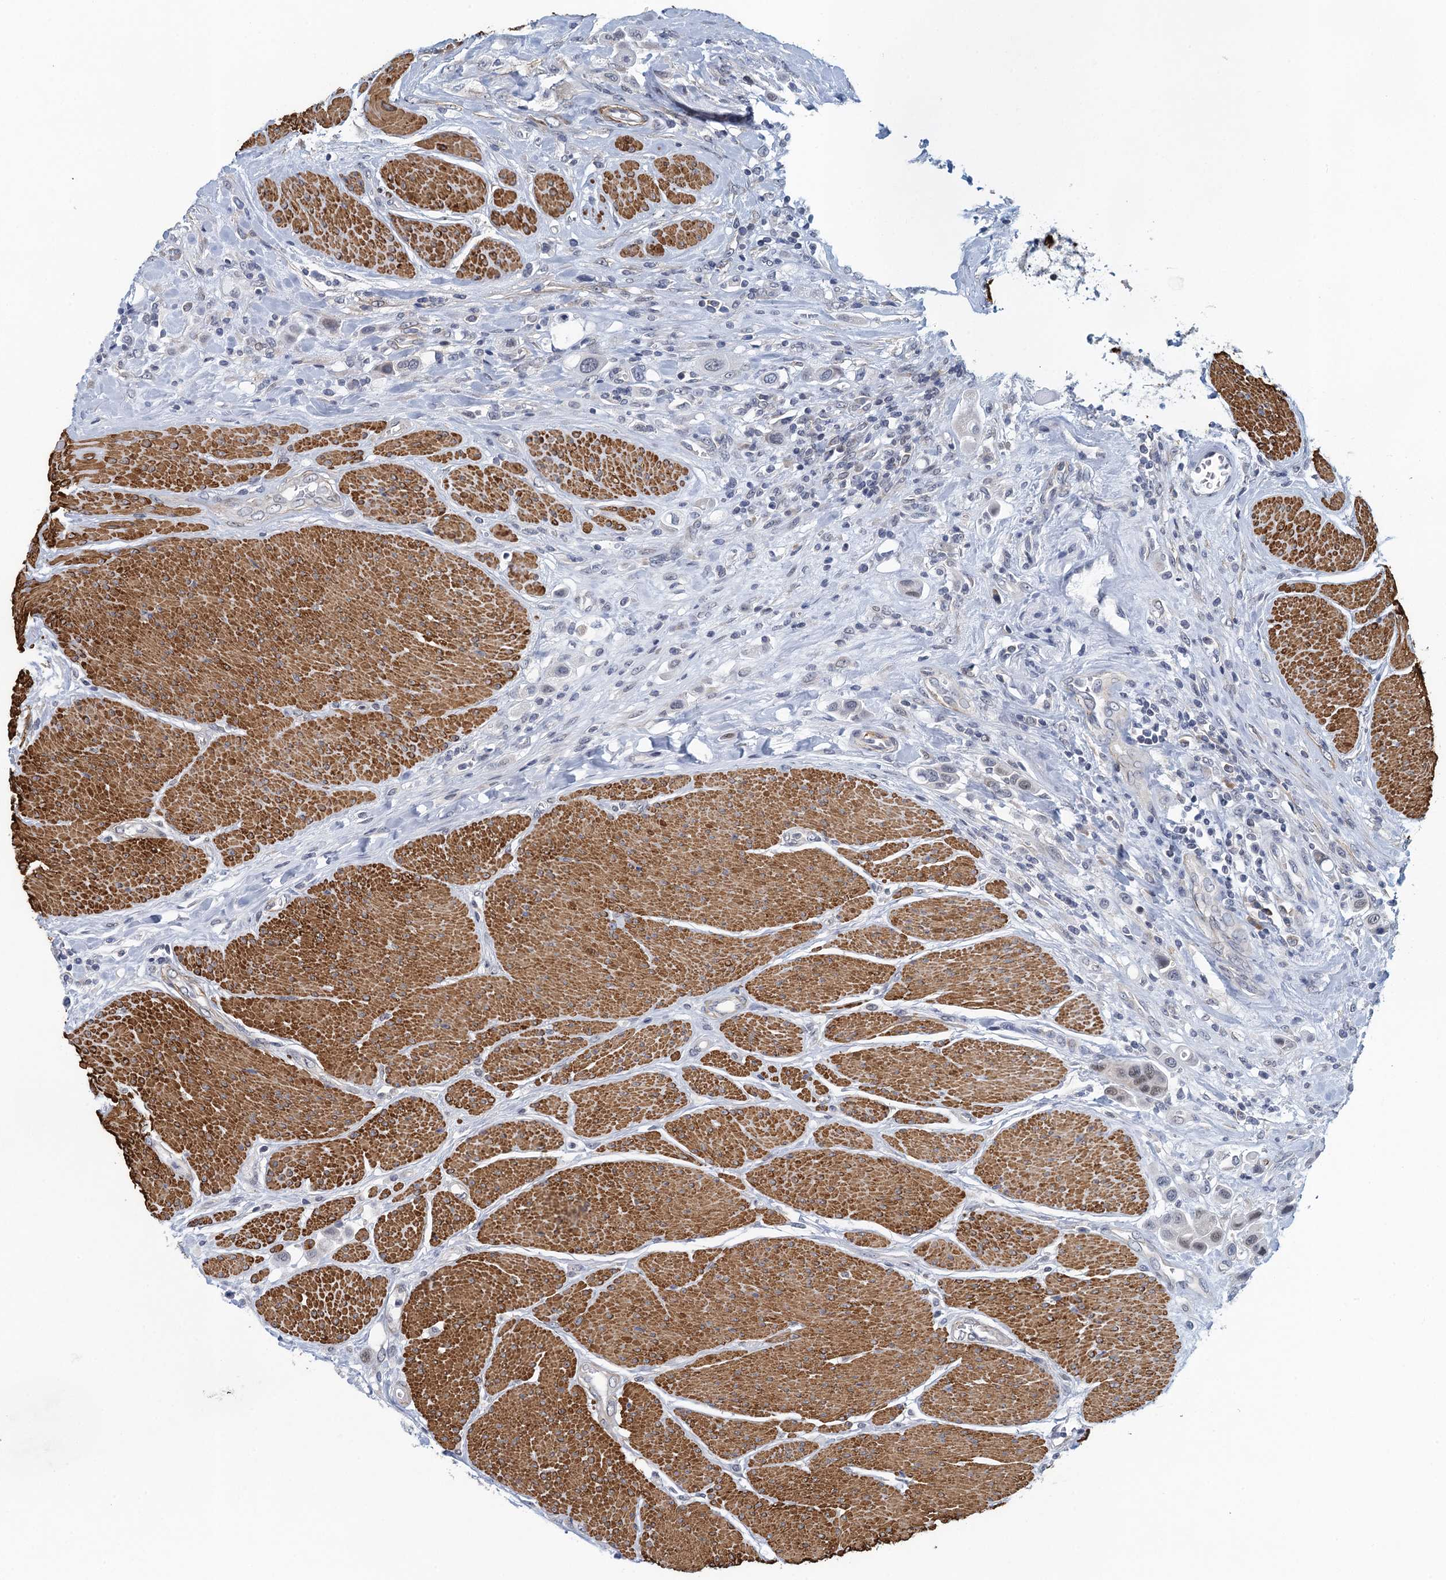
{"staining": {"intensity": "negative", "quantity": "none", "location": "none"}, "tissue": "urothelial cancer", "cell_type": "Tumor cells", "image_type": "cancer", "snomed": [{"axis": "morphology", "description": "Urothelial carcinoma, High grade"}, {"axis": "topography", "description": "Urinary bladder"}], "caption": "Immunohistochemical staining of human high-grade urothelial carcinoma shows no significant staining in tumor cells. (Stains: DAB (3,3'-diaminobenzidine) immunohistochemistry (IHC) with hematoxylin counter stain, Microscopy: brightfield microscopy at high magnification).", "gene": "ALG2", "patient": {"sex": "male", "age": 50}}